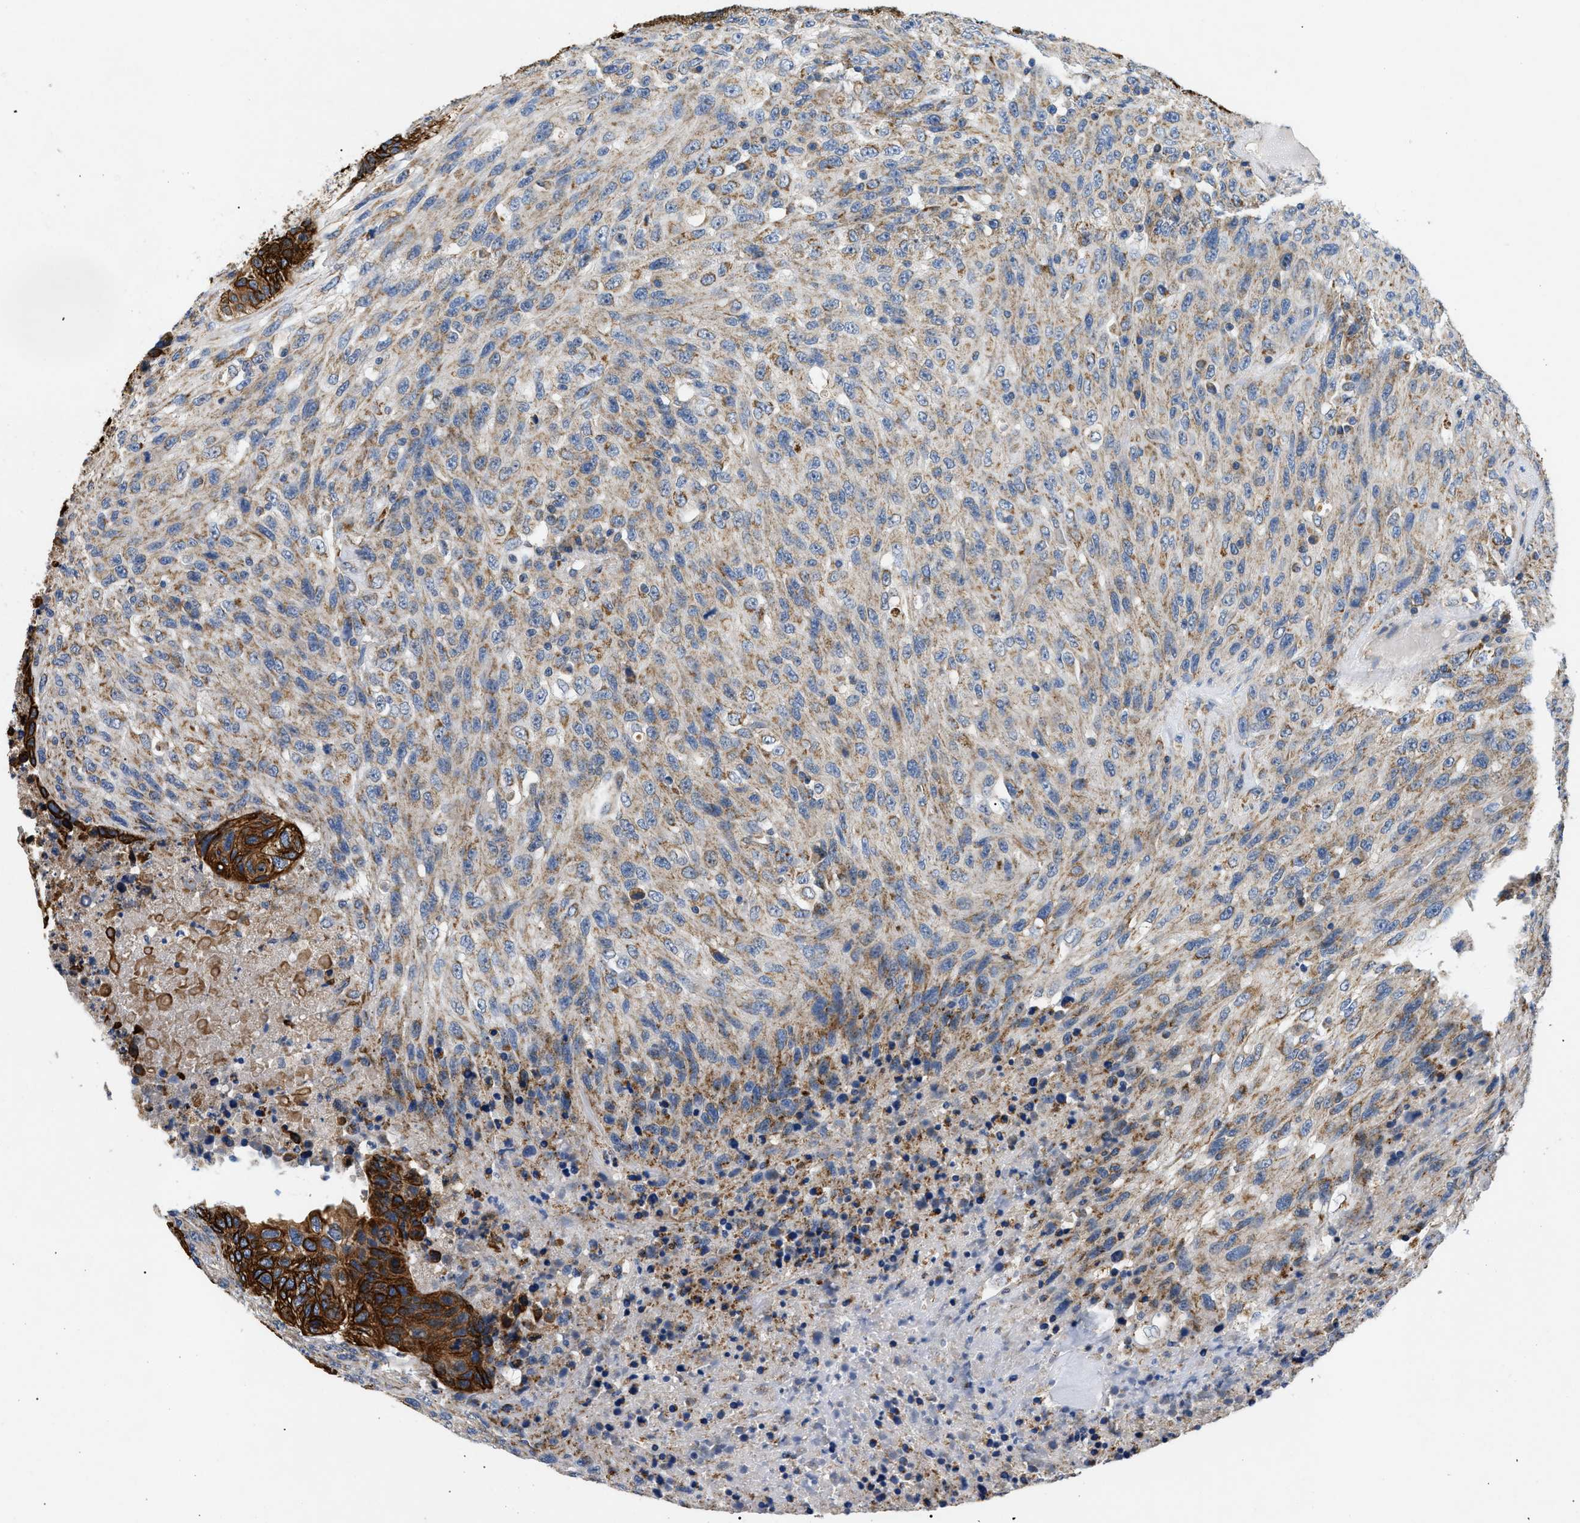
{"staining": {"intensity": "moderate", "quantity": "25%-75%", "location": "cytoplasmic/membranous"}, "tissue": "urothelial cancer", "cell_type": "Tumor cells", "image_type": "cancer", "snomed": [{"axis": "morphology", "description": "Urothelial carcinoma, High grade"}, {"axis": "topography", "description": "Urinary bladder"}], "caption": "A brown stain labels moderate cytoplasmic/membranous staining of a protein in human urothelial carcinoma (high-grade) tumor cells.", "gene": "TOMM6", "patient": {"sex": "male", "age": 66}}